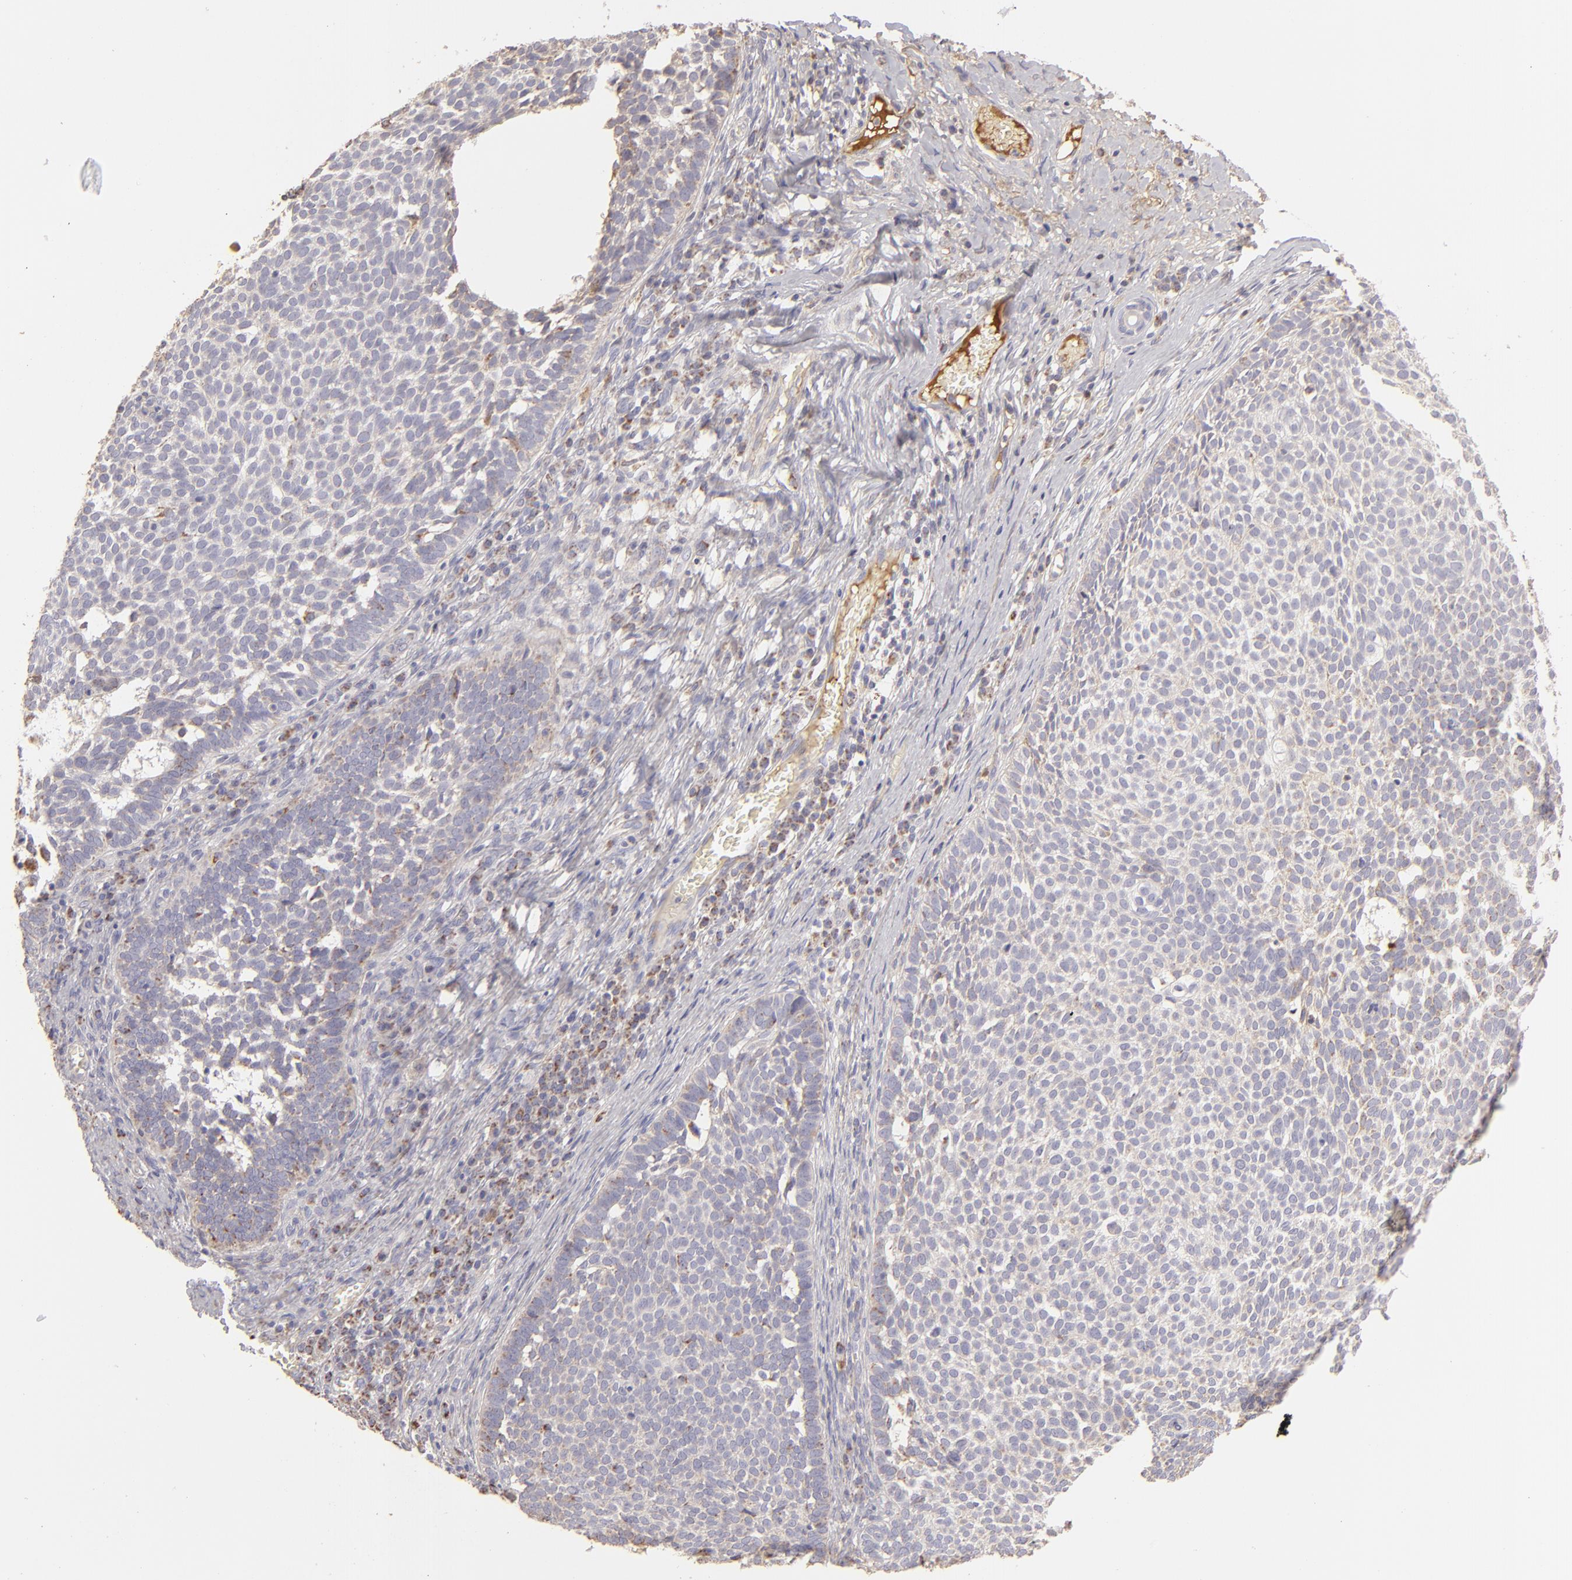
{"staining": {"intensity": "weak", "quantity": ">75%", "location": "cytoplasmic/membranous"}, "tissue": "skin cancer", "cell_type": "Tumor cells", "image_type": "cancer", "snomed": [{"axis": "morphology", "description": "Basal cell carcinoma"}, {"axis": "topography", "description": "Skin"}], "caption": "Weak cytoplasmic/membranous protein positivity is seen in approximately >75% of tumor cells in skin cancer.", "gene": "CFB", "patient": {"sex": "male", "age": 63}}